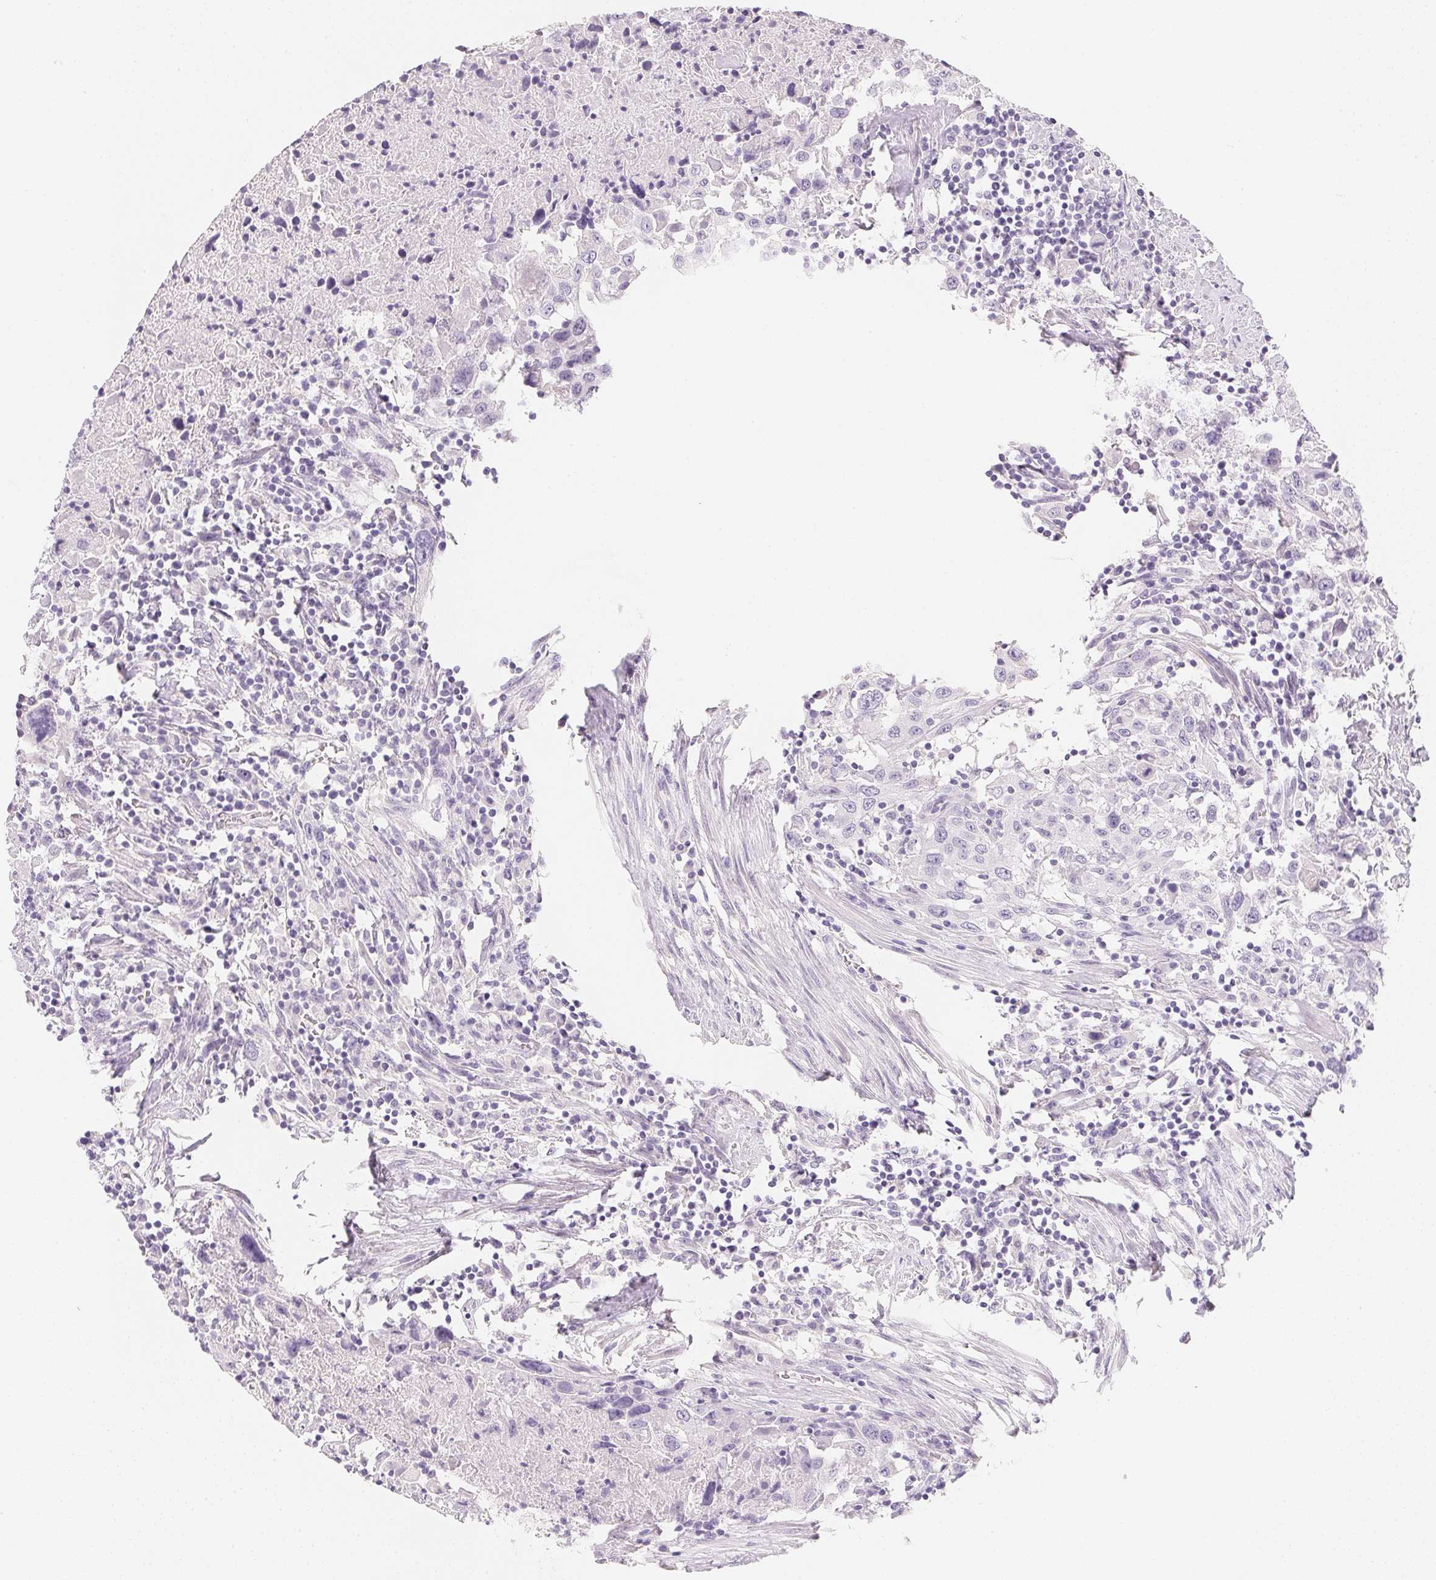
{"staining": {"intensity": "negative", "quantity": "none", "location": "none"}, "tissue": "urothelial cancer", "cell_type": "Tumor cells", "image_type": "cancer", "snomed": [{"axis": "morphology", "description": "Urothelial carcinoma, High grade"}, {"axis": "topography", "description": "Urinary bladder"}], "caption": "Protein analysis of urothelial cancer displays no significant expression in tumor cells. Nuclei are stained in blue.", "gene": "ACP3", "patient": {"sex": "male", "age": 61}}